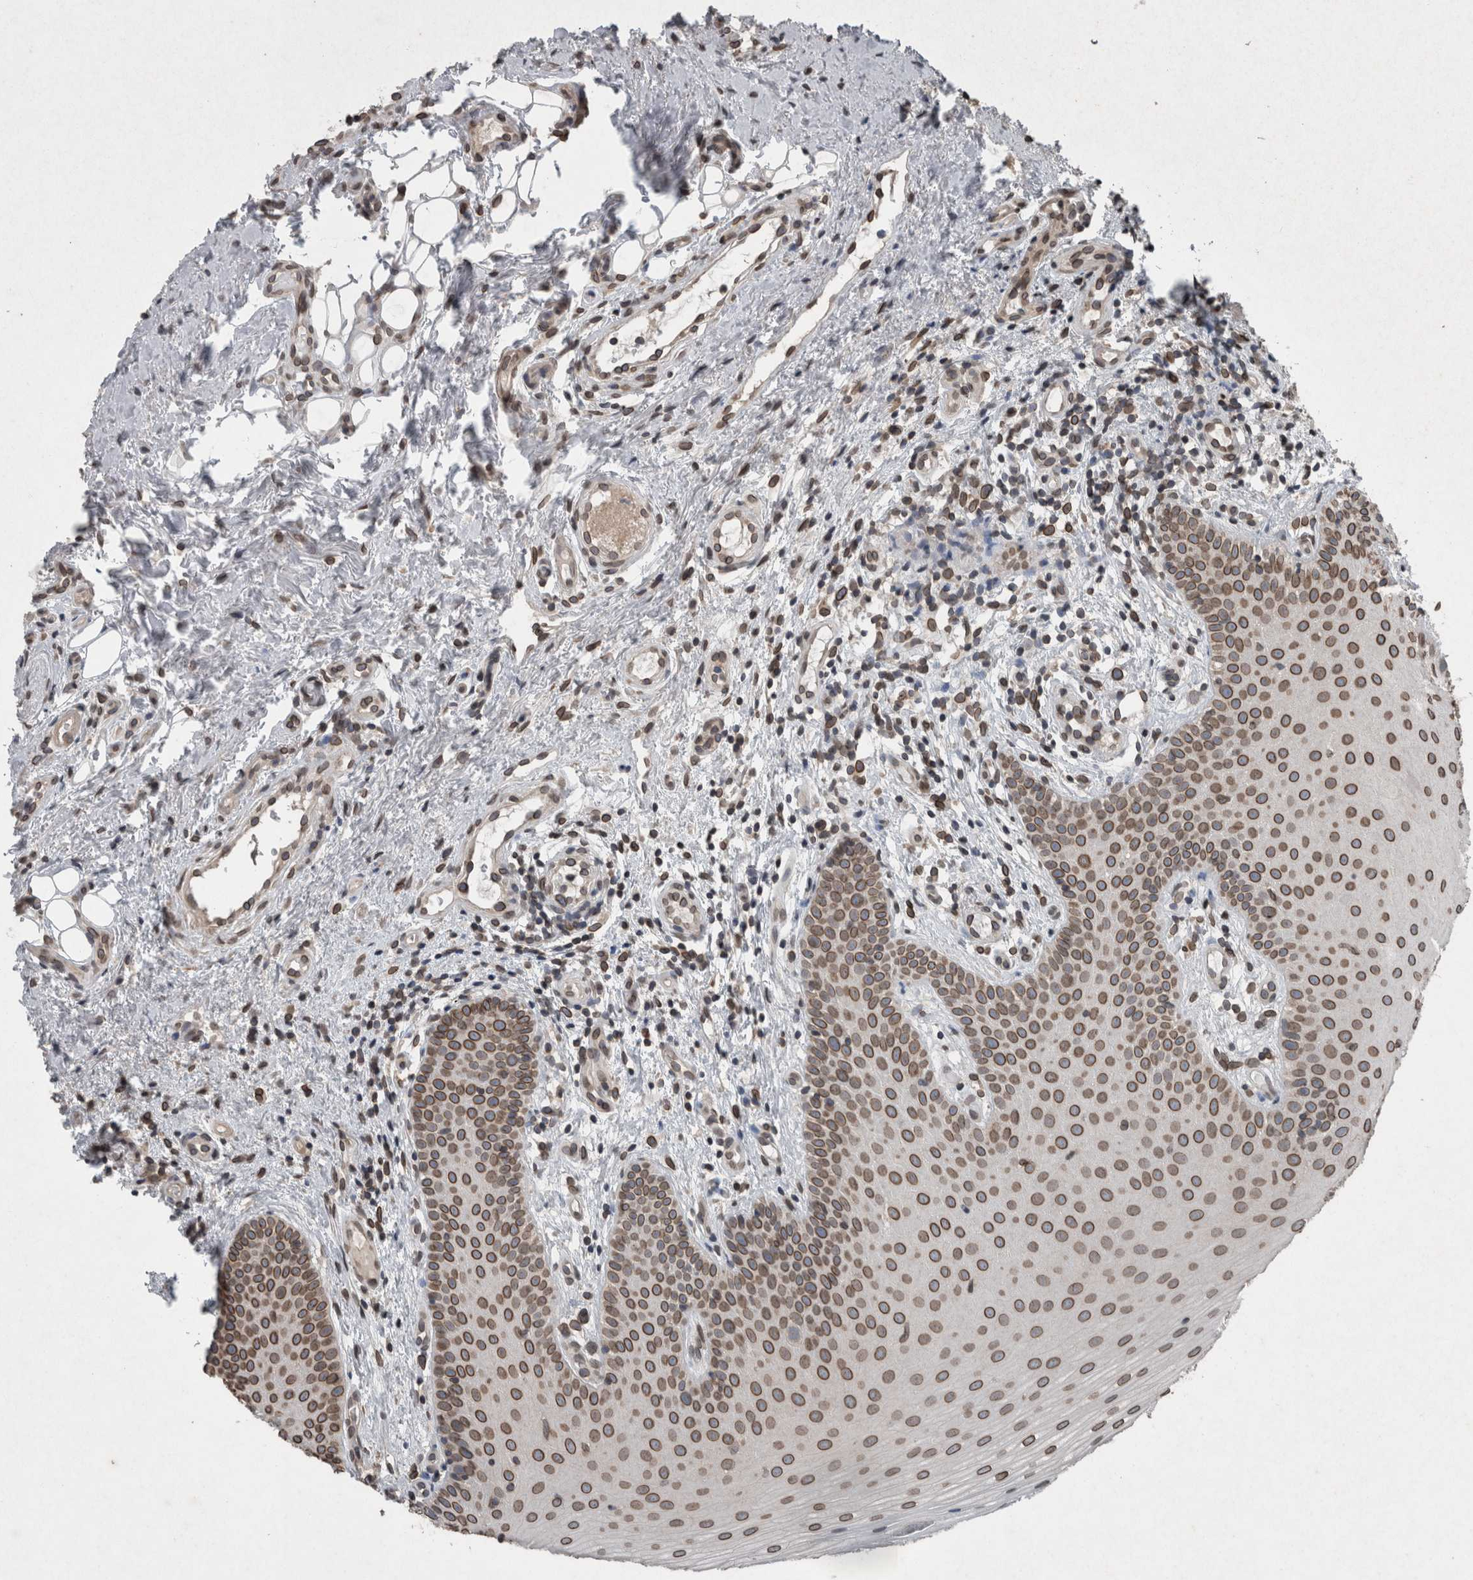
{"staining": {"intensity": "moderate", "quantity": ">75%", "location": "cytoplasmic/membranous,nuclear"}, "tissue": "oral mucosa", "cell_type": "Squamous epithelial cells", "image_type": "normal", "snomed": [{"axis": "morphology", "description": "Normal tissue, NOS"}, {"axis": "topography", "description": "Oral tissue"}], "caption": "Immunohistochemistry (IHC) staining of benign oral mucosa, which demonstrates medium levels of moderate cytoplasmic/membranous,nuclear staining in approximately >75% of squamous epithelial cells indicating moderate cytoplasmic/membranous,nuclear protein expression. The staining was performed using DAB (brown) for protein detection and nuclei were counterstained in hematoxylin (blue).", "gene": "RANBP2", "patient": {"sex": "male", "age": 60}}